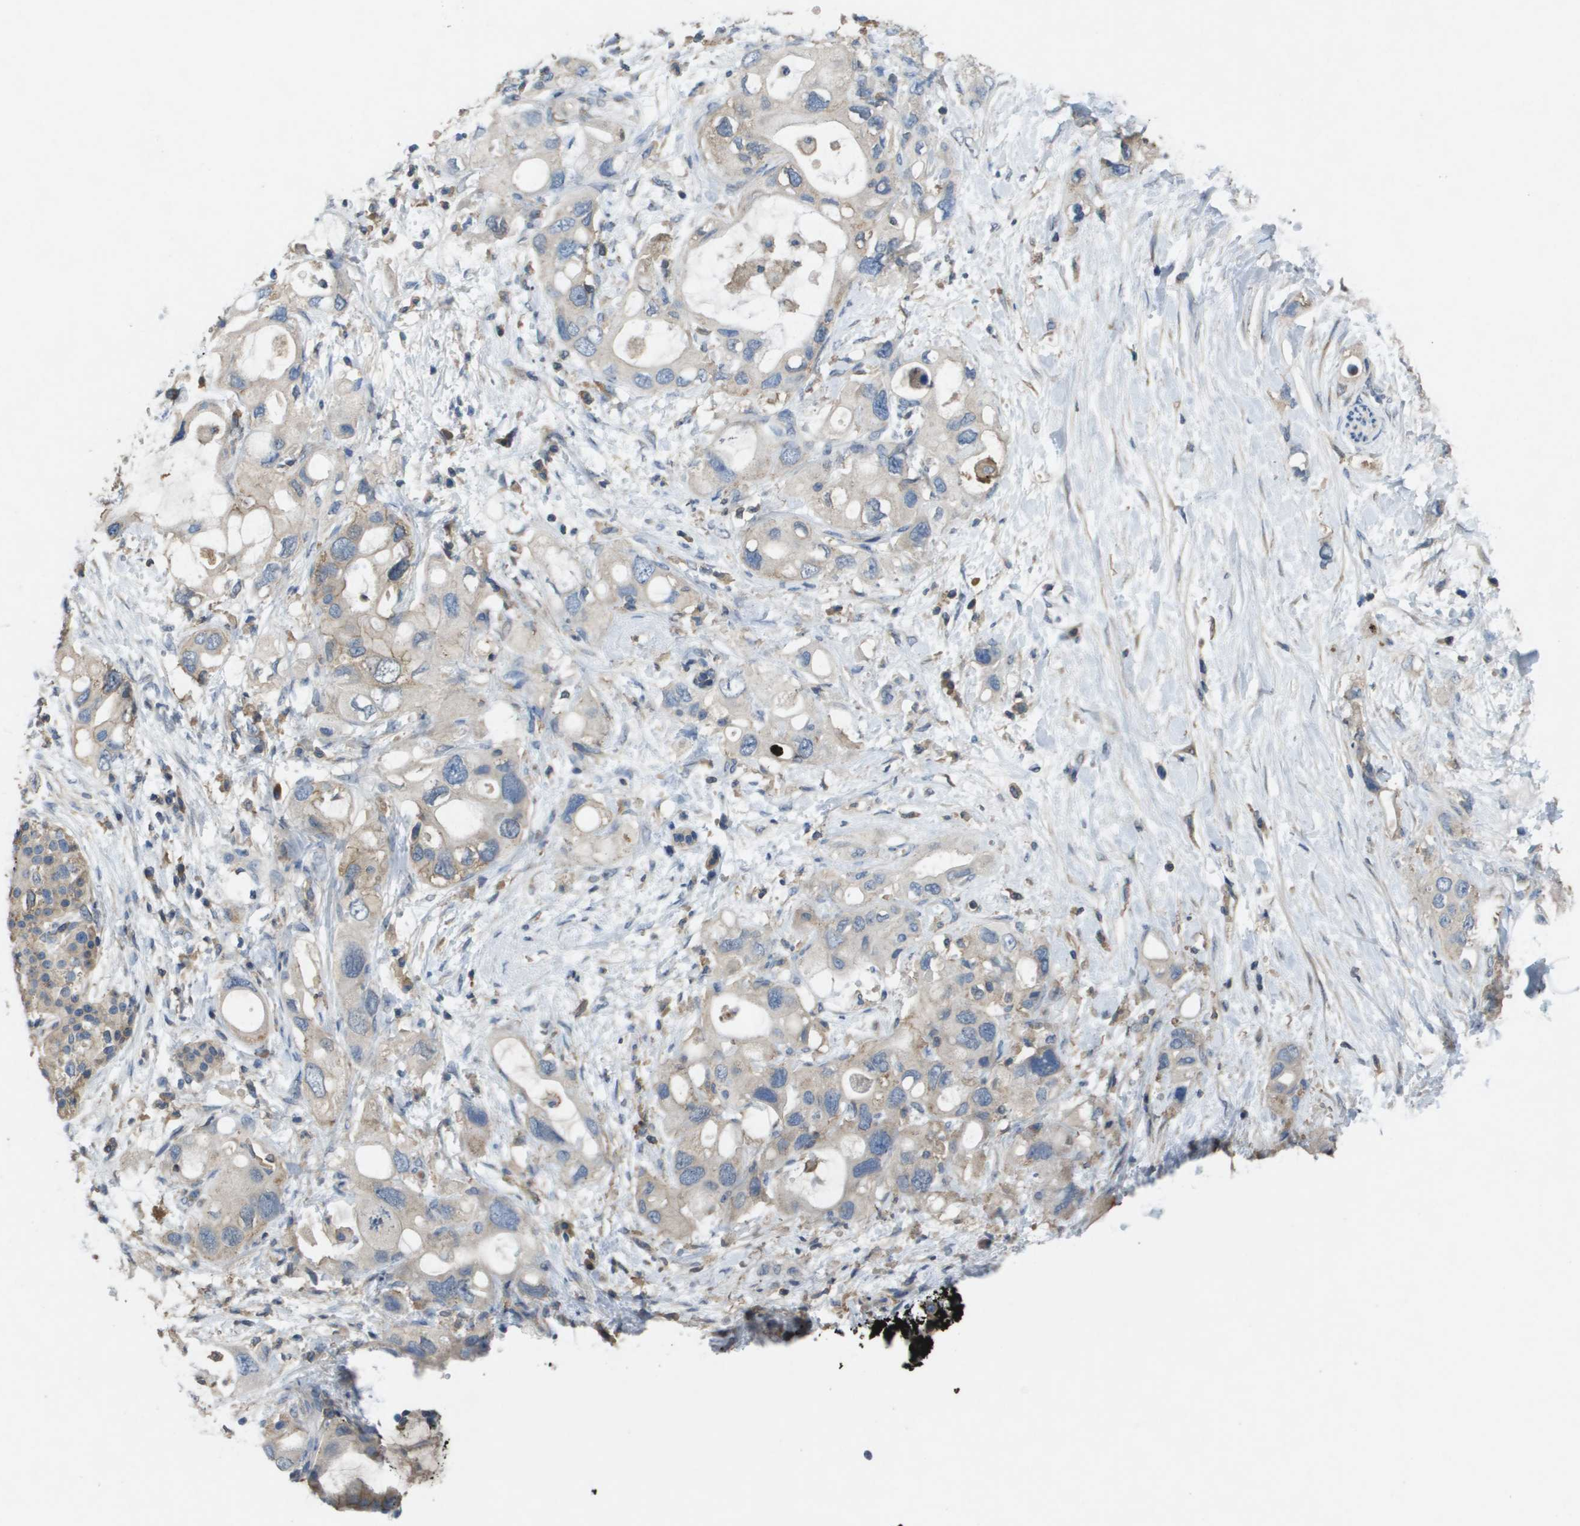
{"staining": {"intensity": "weak", "quantity": "<25%", "location": "cytoplasmic/membranous"}, "tissue": "pancreatic cancer", "cell_type": "Tumor cells", "image_type": "cancer", "snomed": [{"axis": "morphology", "description": "Adenocarcinoma, NOS"}, {"axis": "topography", "description": "Pancreas"}], "caption": "DAB immunohistochemical staining of adenocarcinoma (pancreatic) demonstrates no significant positivity in tumor cells.", "gene": "CLCA4", "patient": {"sex": "female", "age": 56}}